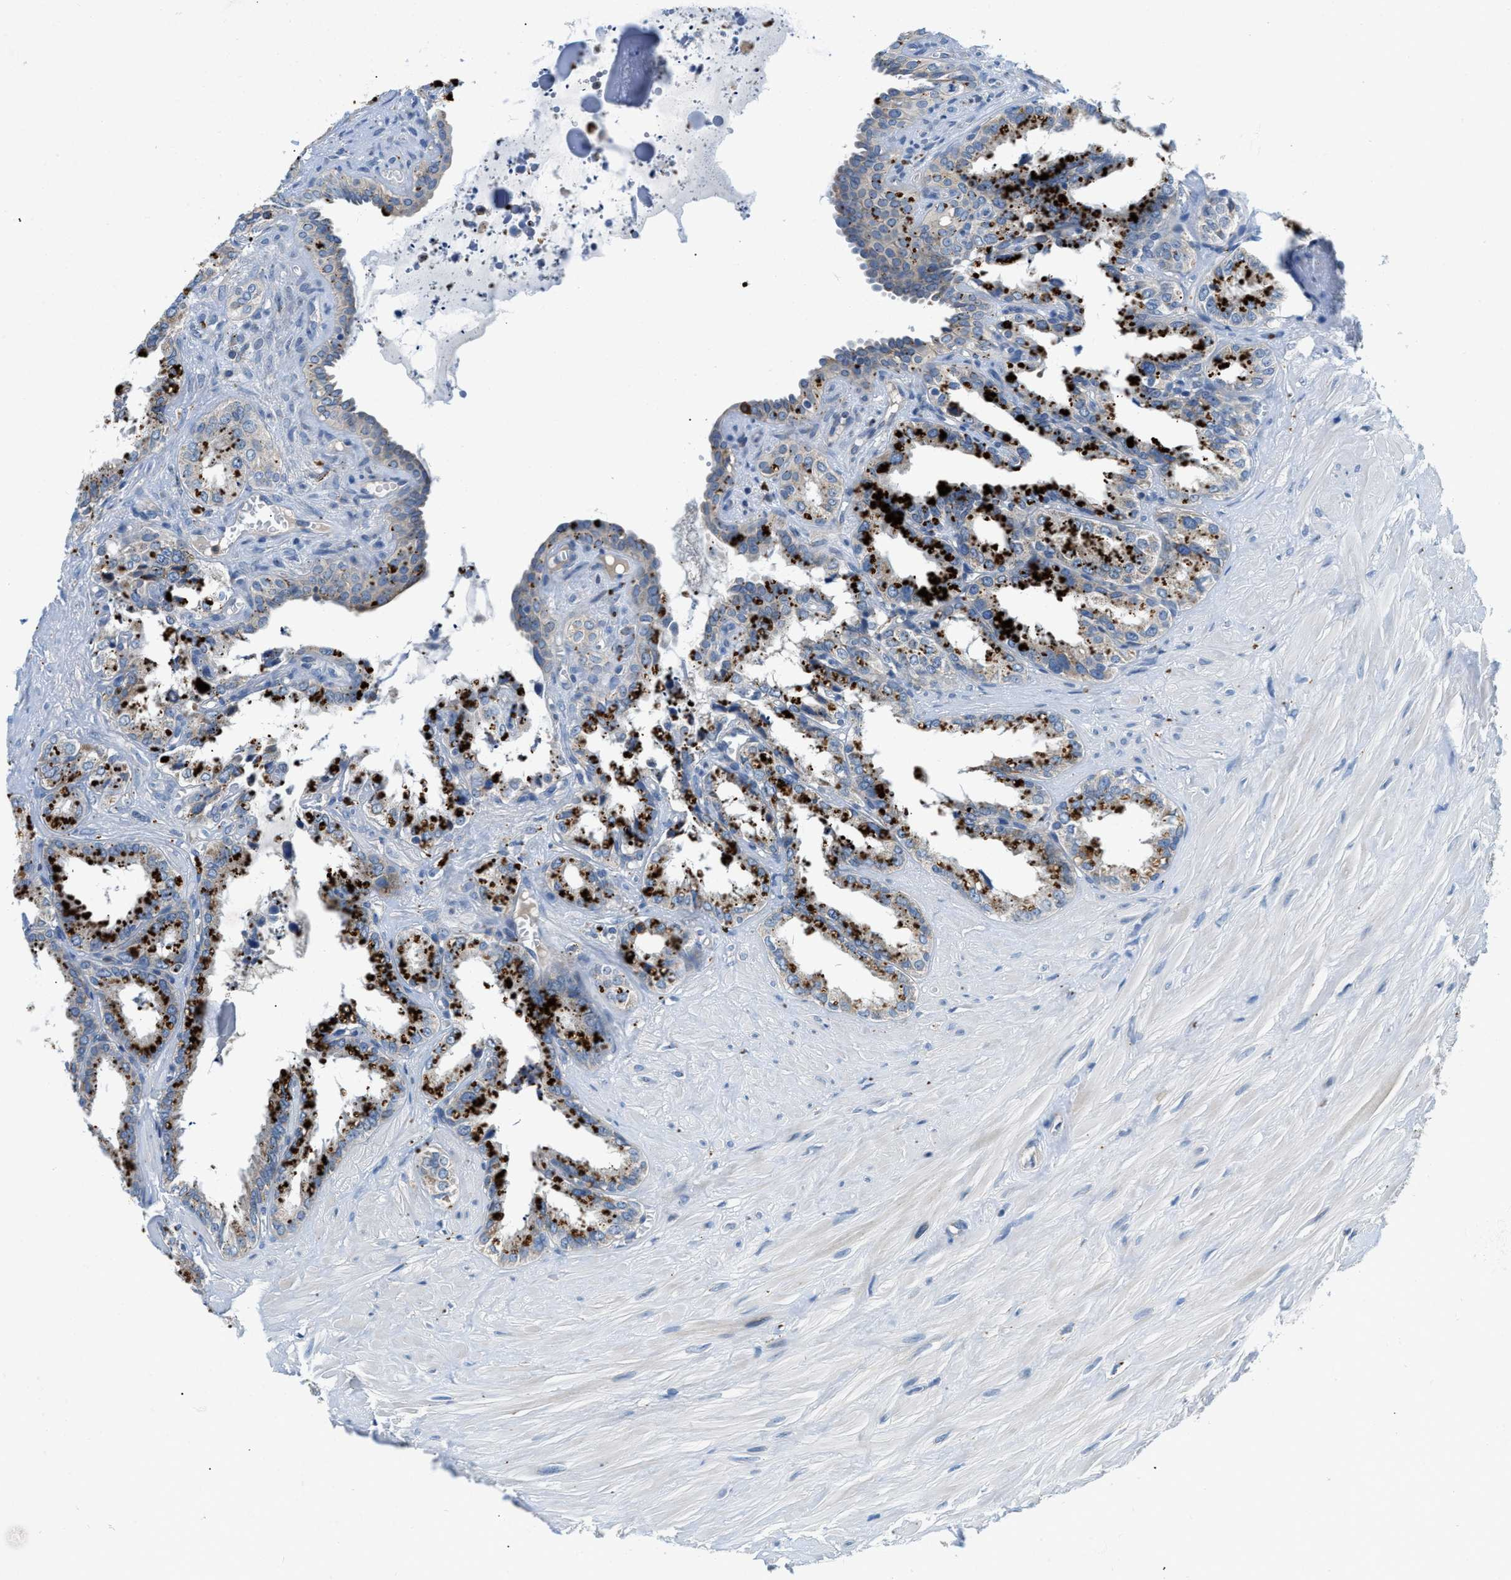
{"staining": {"intensity": "strong", "quantity": "25%-75%", "location": "cytoplasmic/membranous"}, "tissue": "seminal vesicle", "cell_type": "Glandular cells", "image_type": "normal", "snomed": [{"axis": "morphology", "description": "Normal tissue, NOS"}, {"axis": "topography", "description": "Seminal veicle"}], "caption": "Glandular cells display high levels of strong cytoplasmic/membranous expression in about 25%-75% of cells in benign seminal vesicle.", "gene": "ADGRE3", "patient": {"sex": "male", "age": 64}}